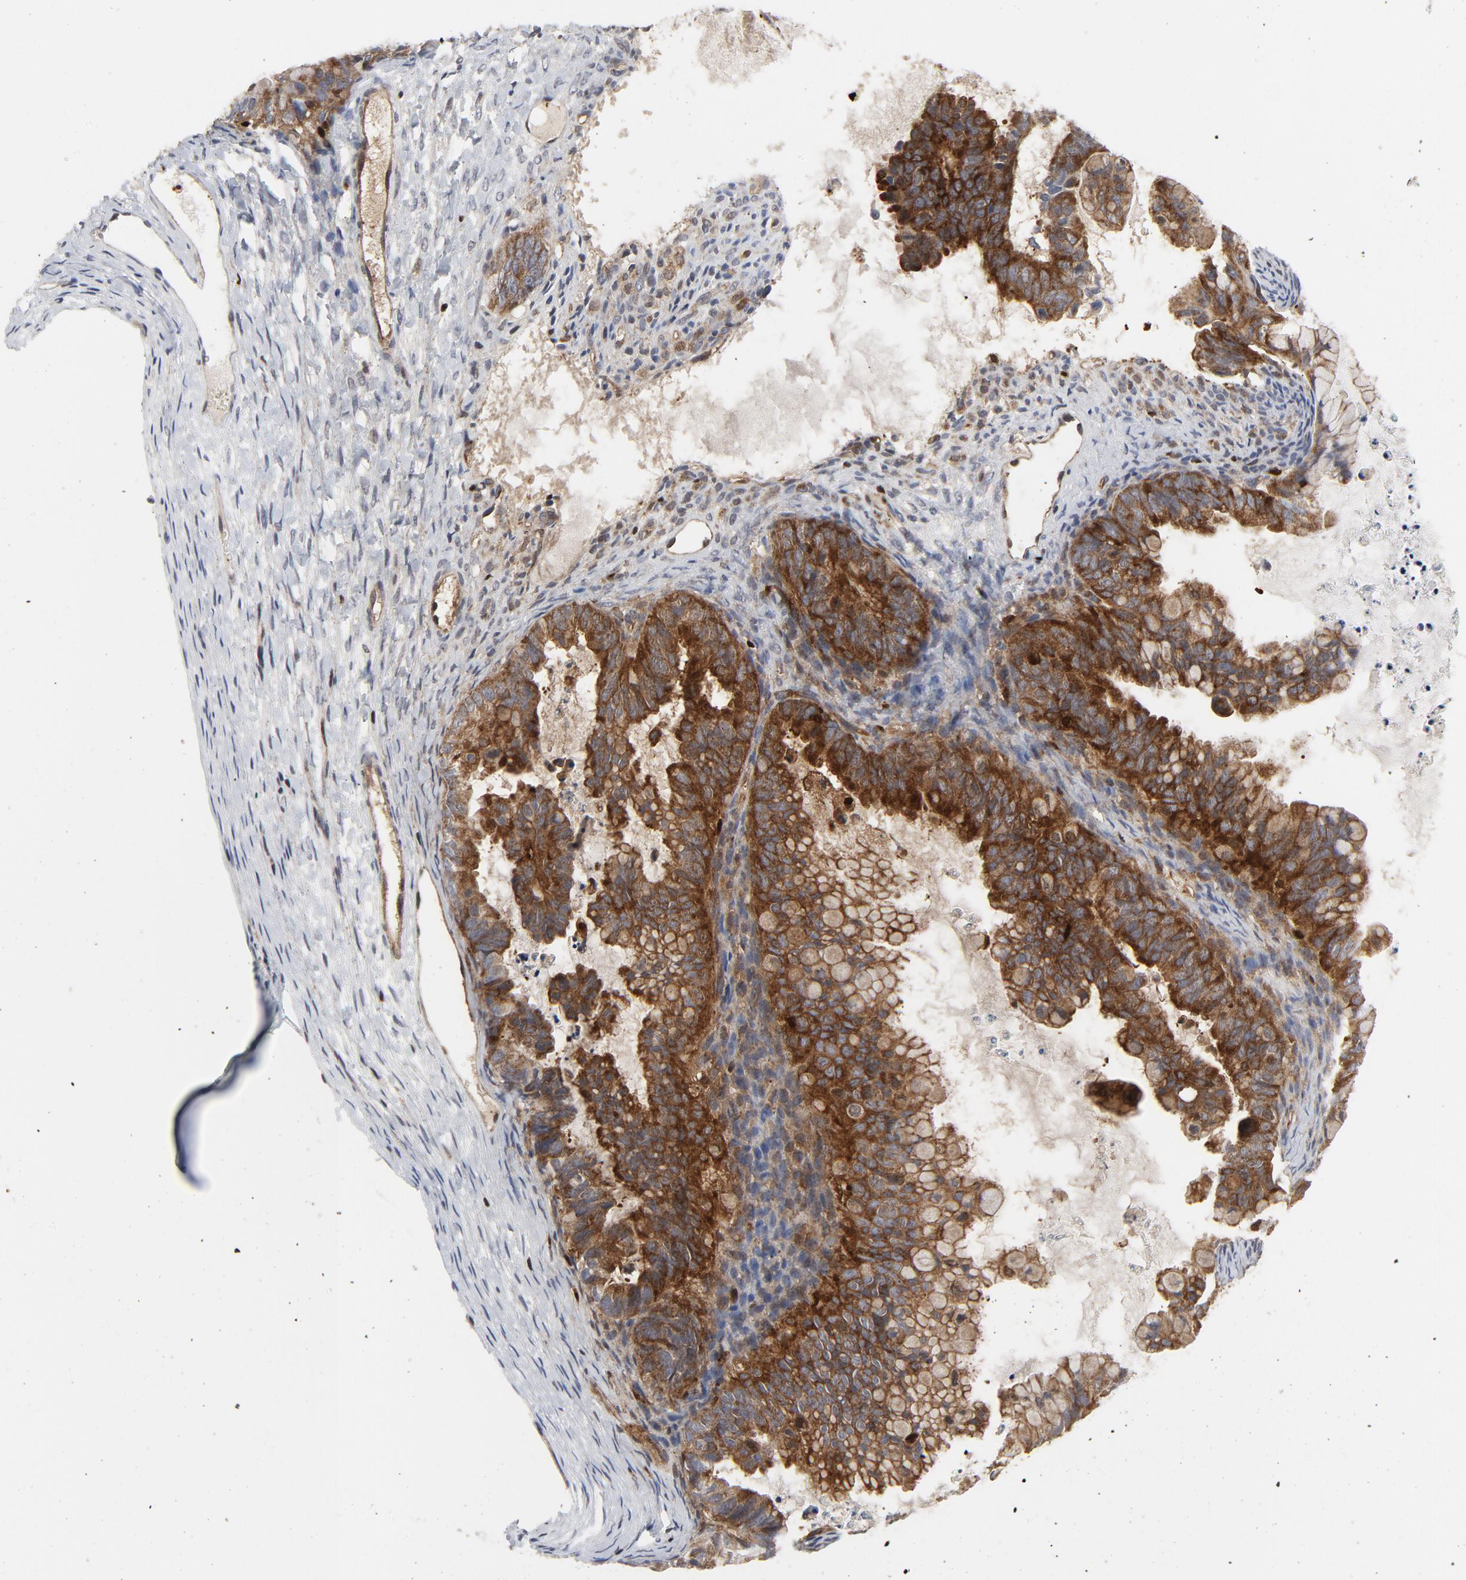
{"staining": {"intensity": "strong", "quantity": ">75%", "location": "cytoplasmic/membranous"}, "tissue": "ovarian cancer", "cell_type": "Tumor cells", "image_type": "cancer", "snomed": [{"axis": "morphology", "description": "Cystadenocarcinoma, mucinous, NOS"}, {"axis": "topography", "description": "Ovary"}], "caption": "Strong cytoplasmic/membranous protein expression is appreciated in approximately >75% of tumor cells in ovarian mucinous cystadenocarcinoma. The protein is stained brown, and the nuclei are stained in blue (DAB (3,3'-diaminobenzidine) IHC with brightfield microscopy, high magnification).", "gene": "YES1", "patient": {"sex": "female", "age": 36}}